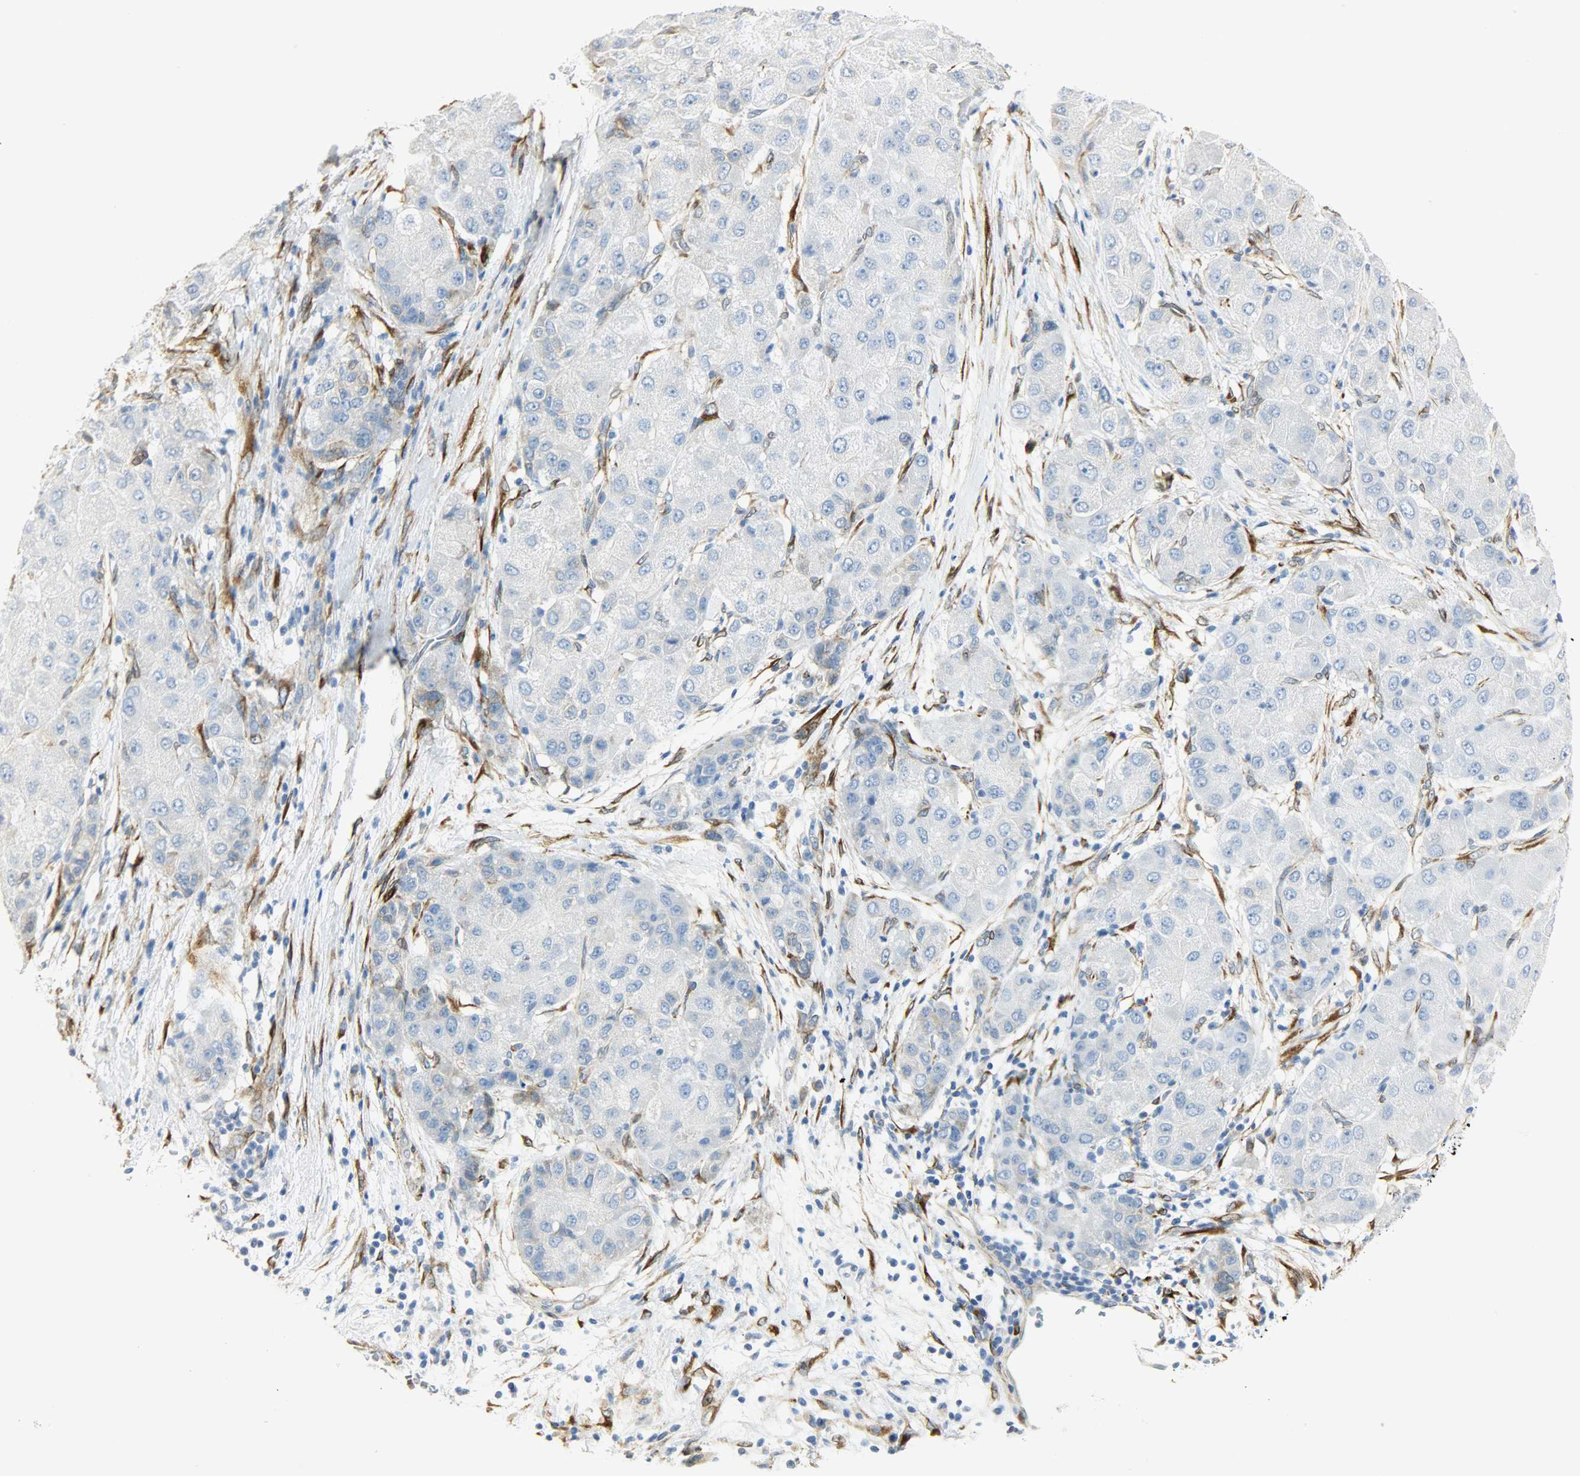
{"staining": {"intensity": "negative", "quantity": "none", "location": "none"}, "tissue": "liver cancer", "cell_type": "Tumor cells", "image_type": "cancer", "snomed": [{"axis": "morphology", "description": "Carcinoma, Hepatocellular, NOS"}, {"axis": "topography", "description": "Liver"}], "caption": "This is a histopathology image of immunohistochemistry staining of liver cancer (hepatocellular carcinoma), which shows no staining in tumor cells. (DAB immunohistochemistry visualized using brightfield microscopy, high magnification).", "gene": "PKD2", "patient": {"sex": "male", "age": 80}}